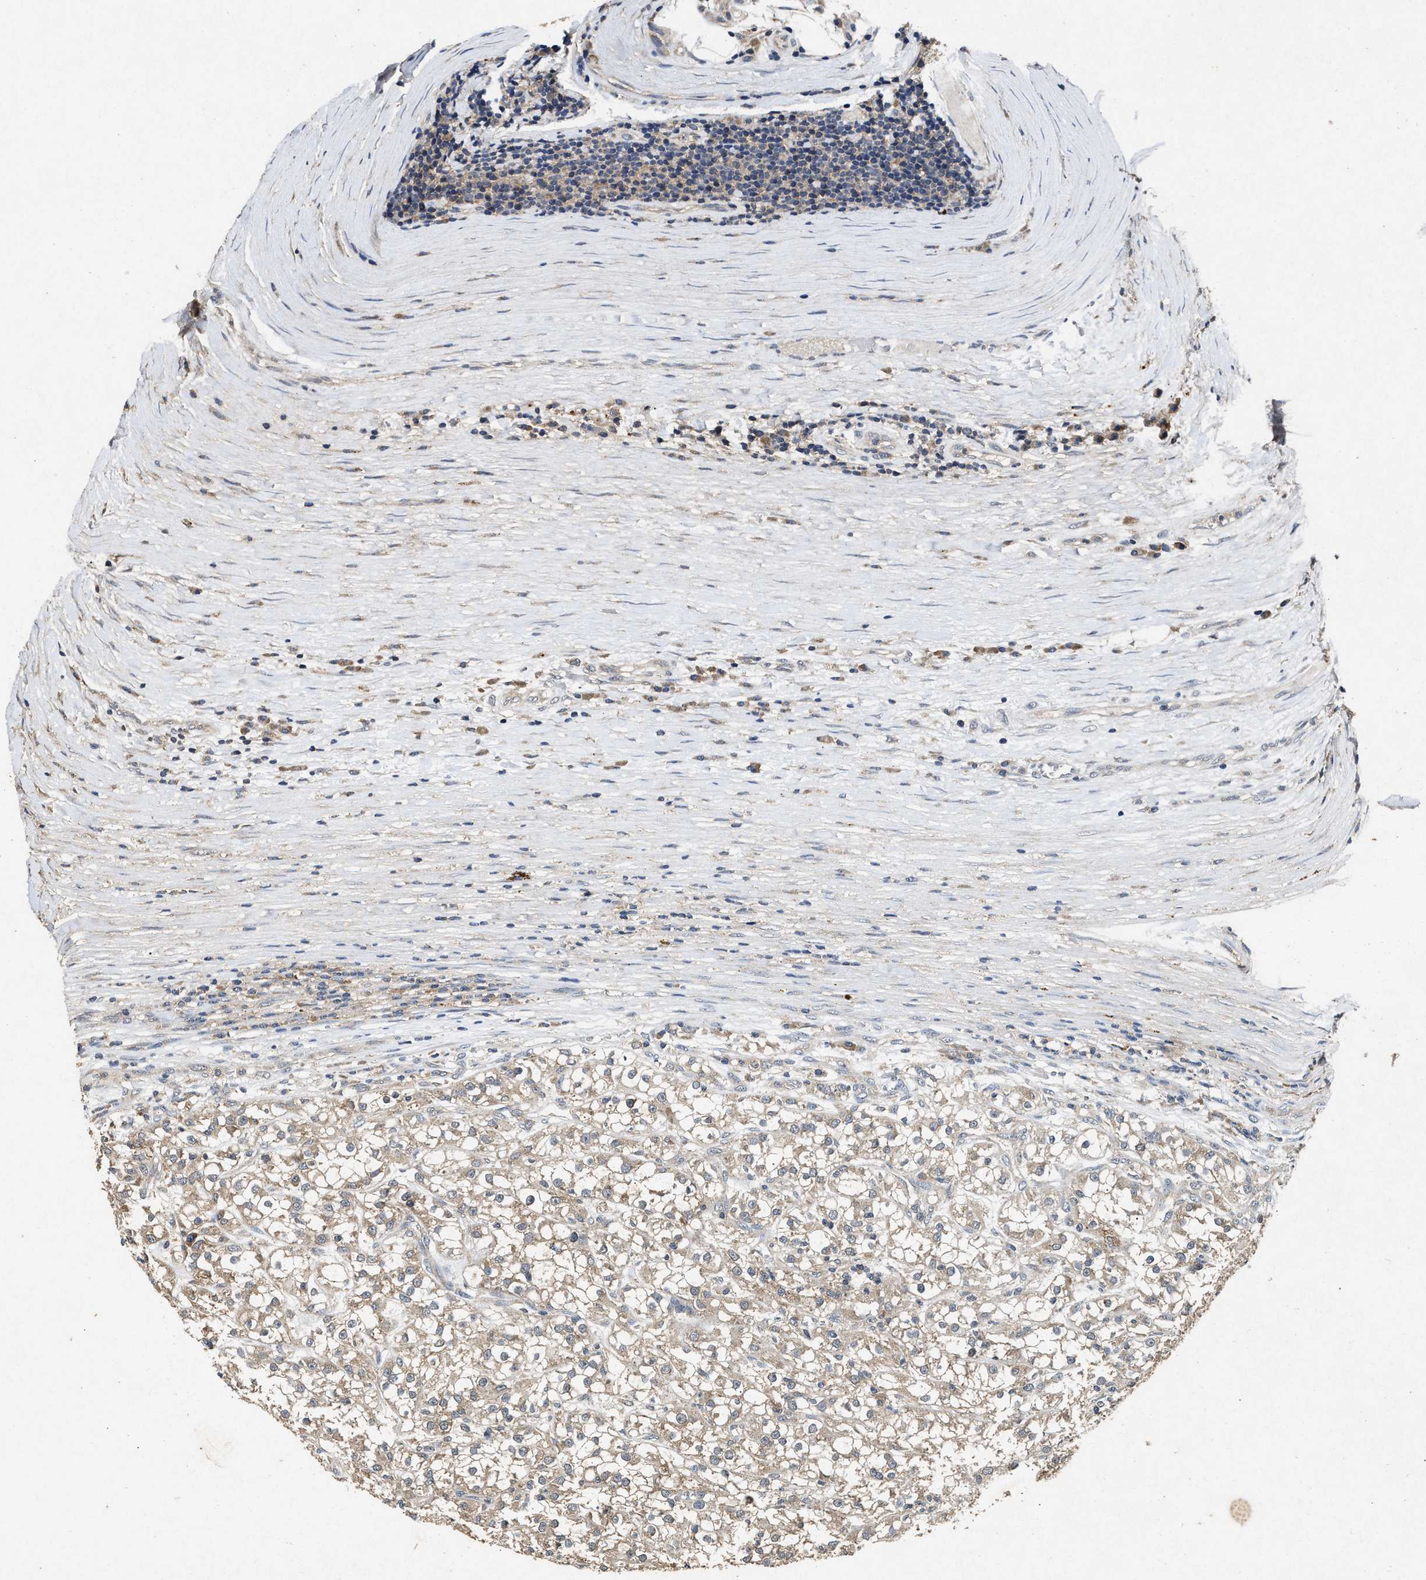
{"staining": {"intensity": "weak", "quantity": "<25%", "location": "cytoplasmic/membranous"}, "tissue": "renal cancer", "cell_type": "Tumor cells", "image_type": "cancer", "snomed": [{"axis": "morphology", "description": "Adenocarcinoma, NOS"}, {"axis": "topography", "description": "Kidney"}], "caption": "This is a micrograph of immunohistochemistry staining of renal cancer (adenocarcinoma), which shows no staining in tumor cells. Brightfield microscopy of IHC stained with DAB (brown) and hematoxylin (blue), captured at high magnification.", "gene": "PDAP1", "patient": {"sex": "female", "age": 52}}